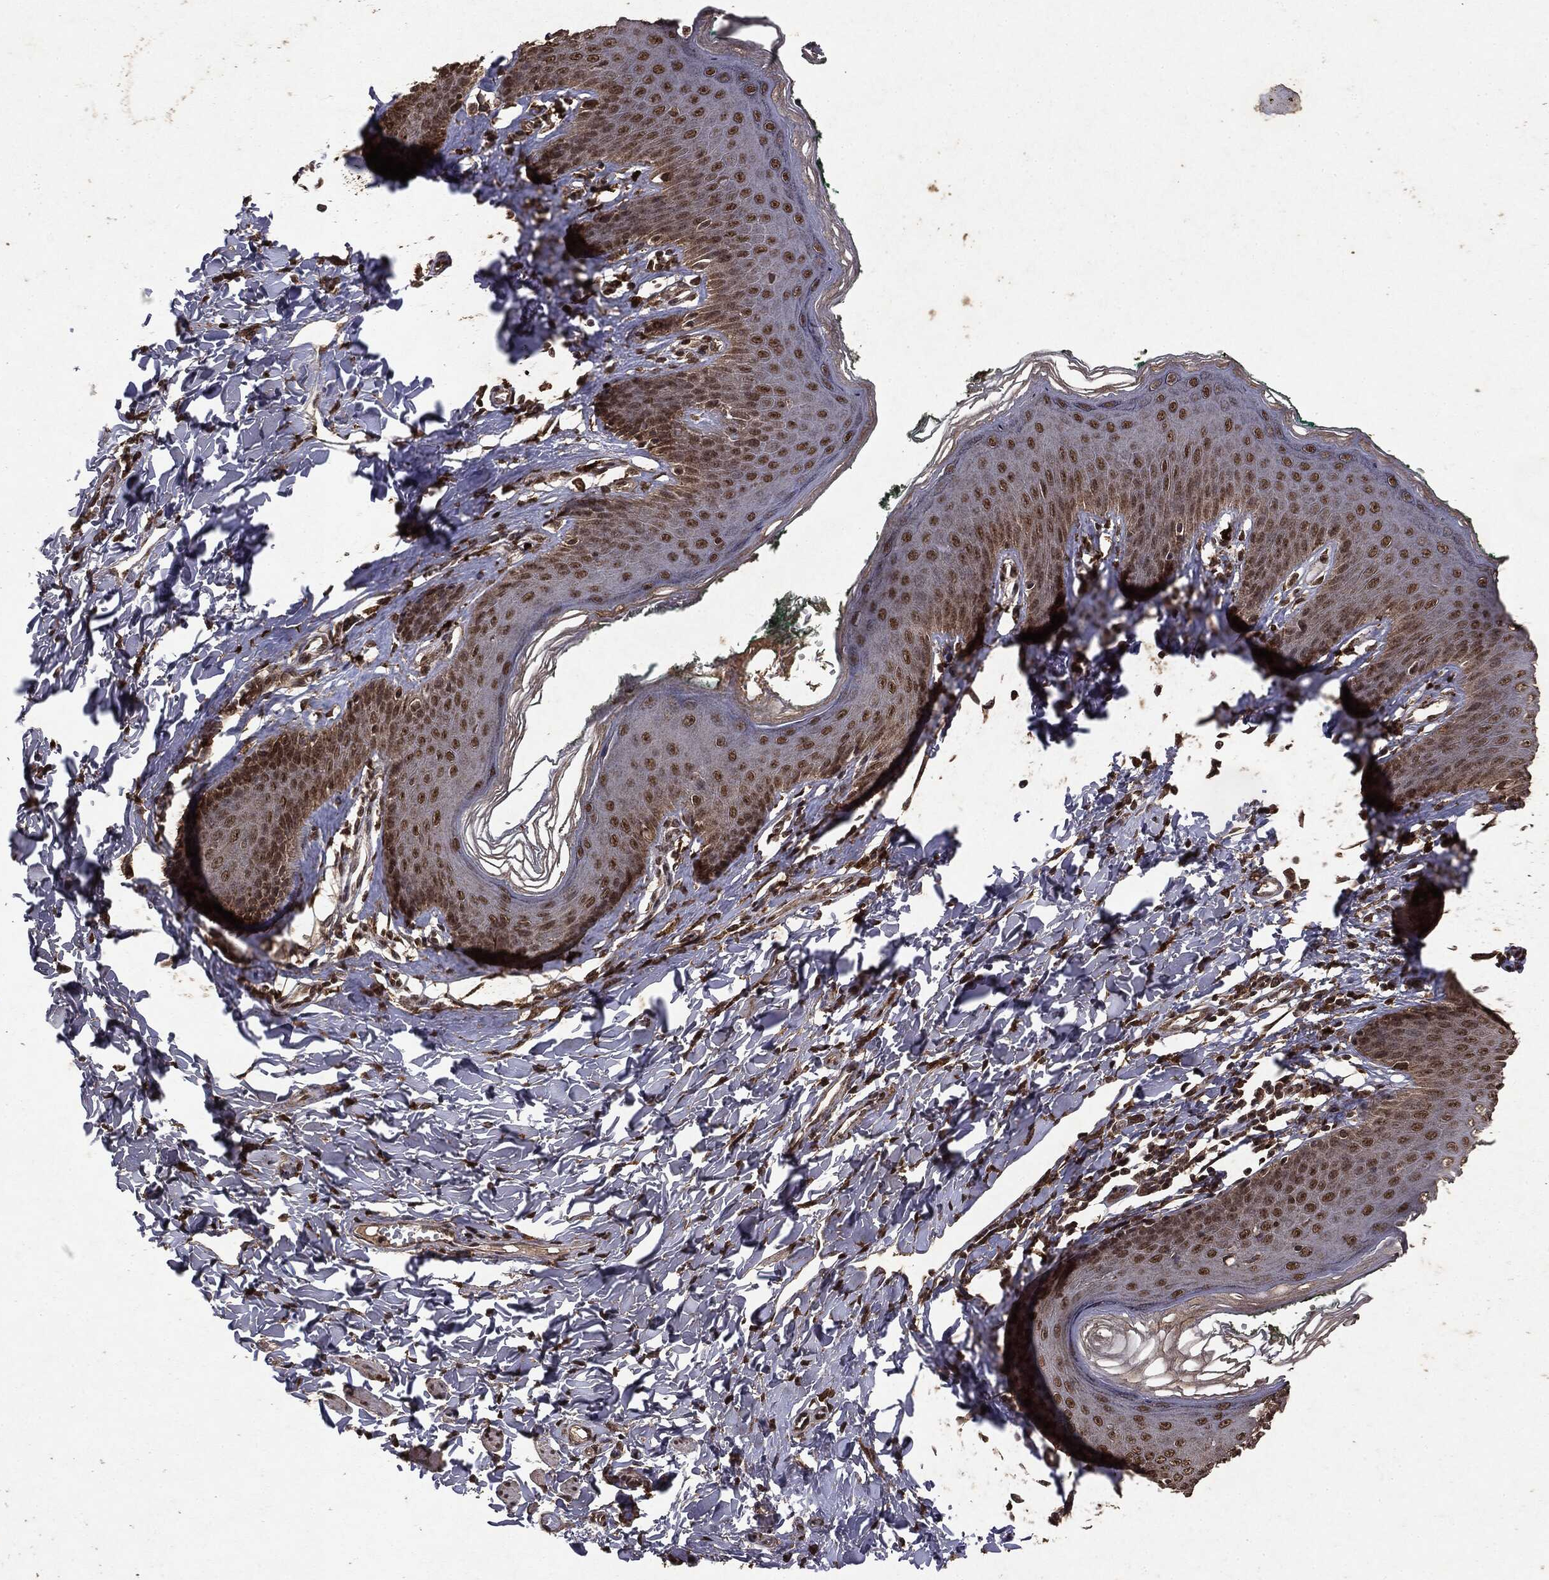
{"staining": {"intensity": "moderate", "quantity": ">75%", "location": "nuclear"}, "tissue": "skin", "cell_type": "Epidermal cells", "image_type": "normal", "snomed": [{"axis": "morphology", "description": "Normal tissue, NOS"}, {"axis": "topography", "description": "Vulva"}], "caption": "This is an image of immunohistochemistry (IHC) staining of benign skin, which shows moderate staining in the nuclear of epidermal cells.", "gene": "PEBP1", "patient": {"sex": "female", "age": 66}}